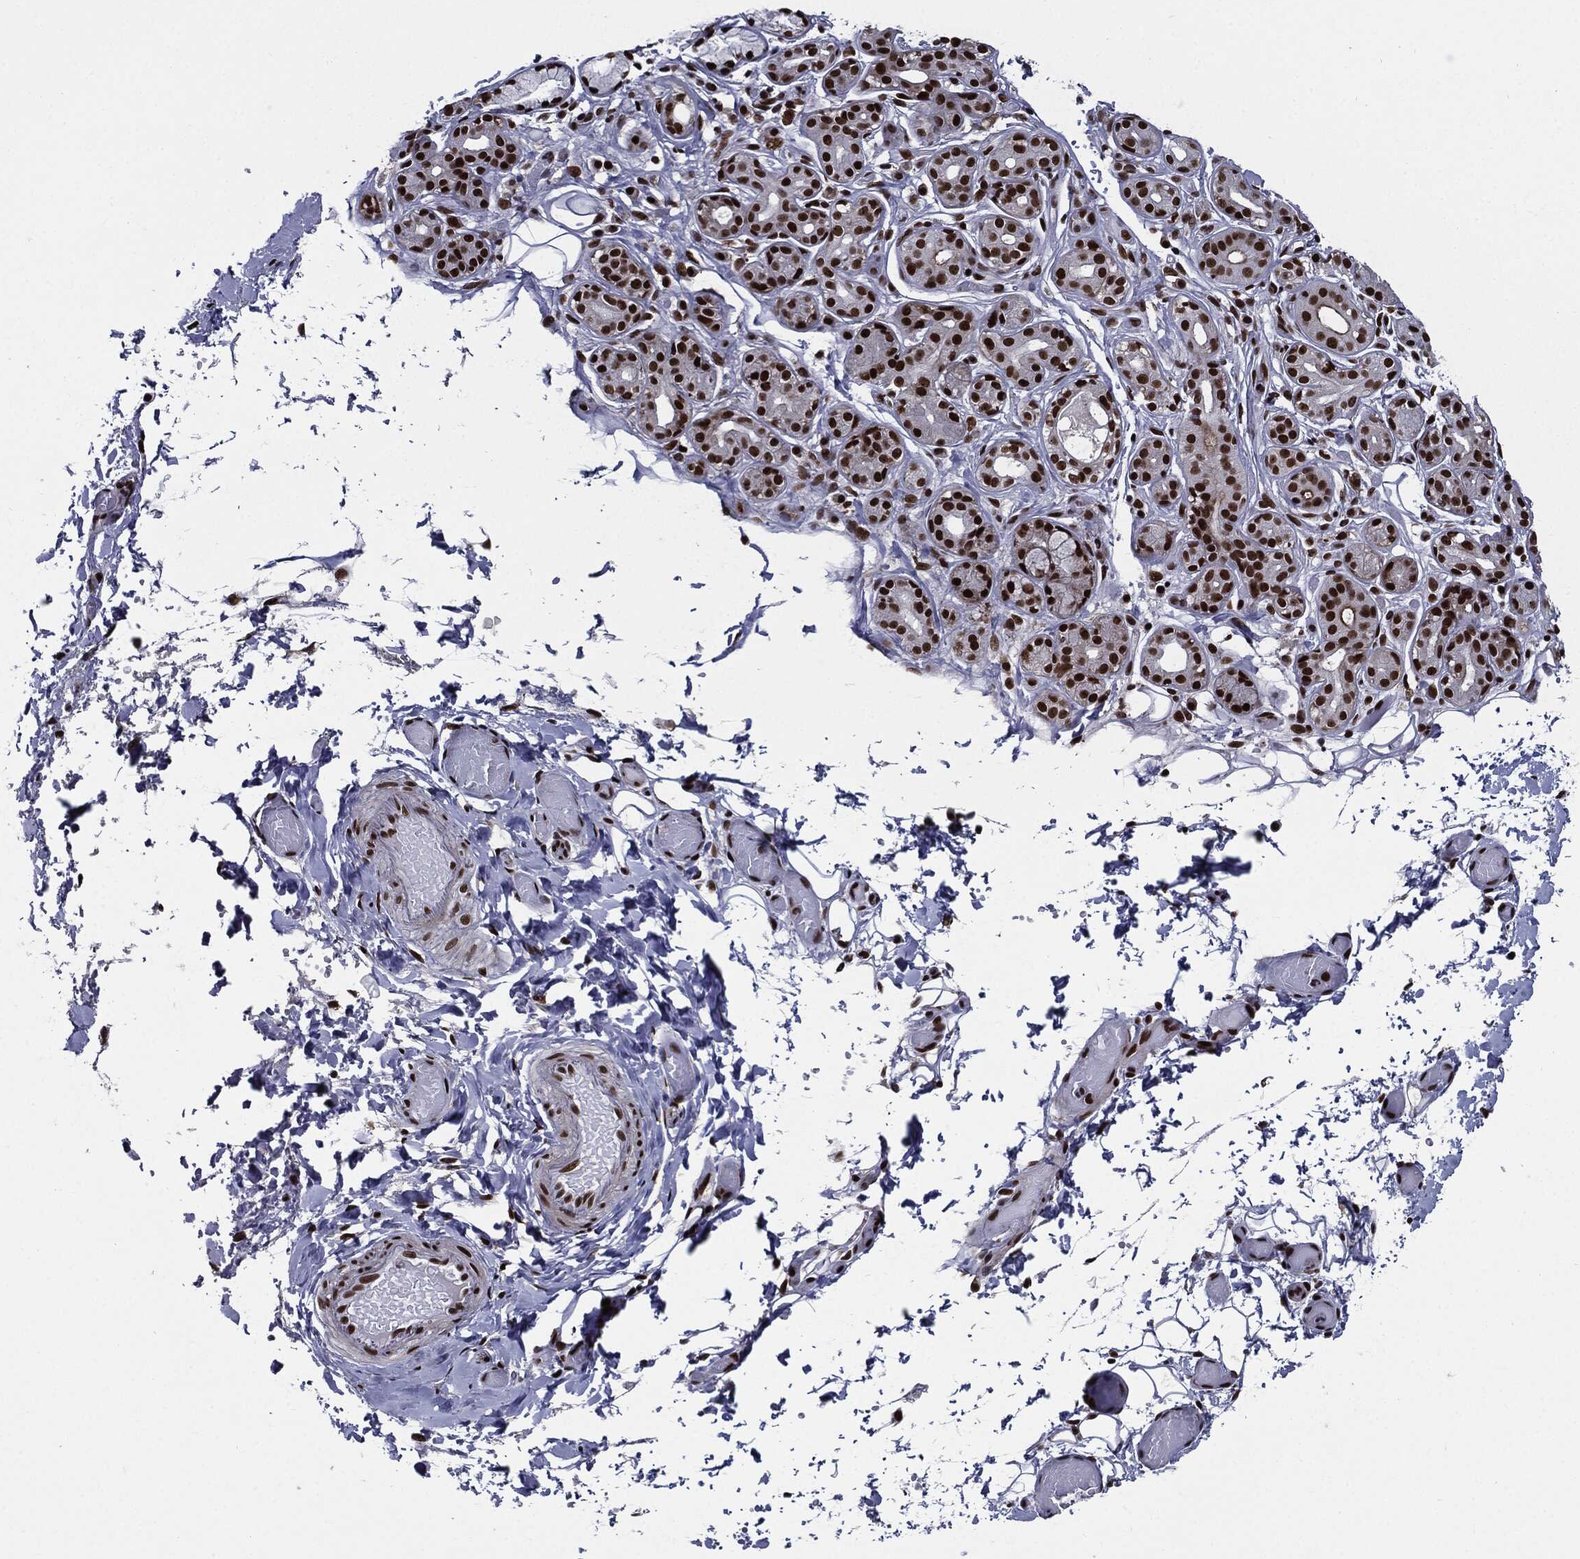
{"staining": {"intensity": "strong", "quantity": ">75%", "location": "nuclear"}, "tissue": "salivary gland", "cell_type": "Glandular cells", "image_type": "normal", "snomed": [{"axis": "morphology", "description": "Normal tissue, NOS"}, {"axis": "topography", "description": "Salivary gland"}, {"axis": "topography", "description": "Peripheral nerve tissue"}], "caption": "A photomicrograph showing strong nuclear staining in about >75% of glandular cells in normal salivary gland, as visualized by brown immunohistochemical staining.", "gene": "ZFP91", "patient": {"sex": "male", "age": 71}}